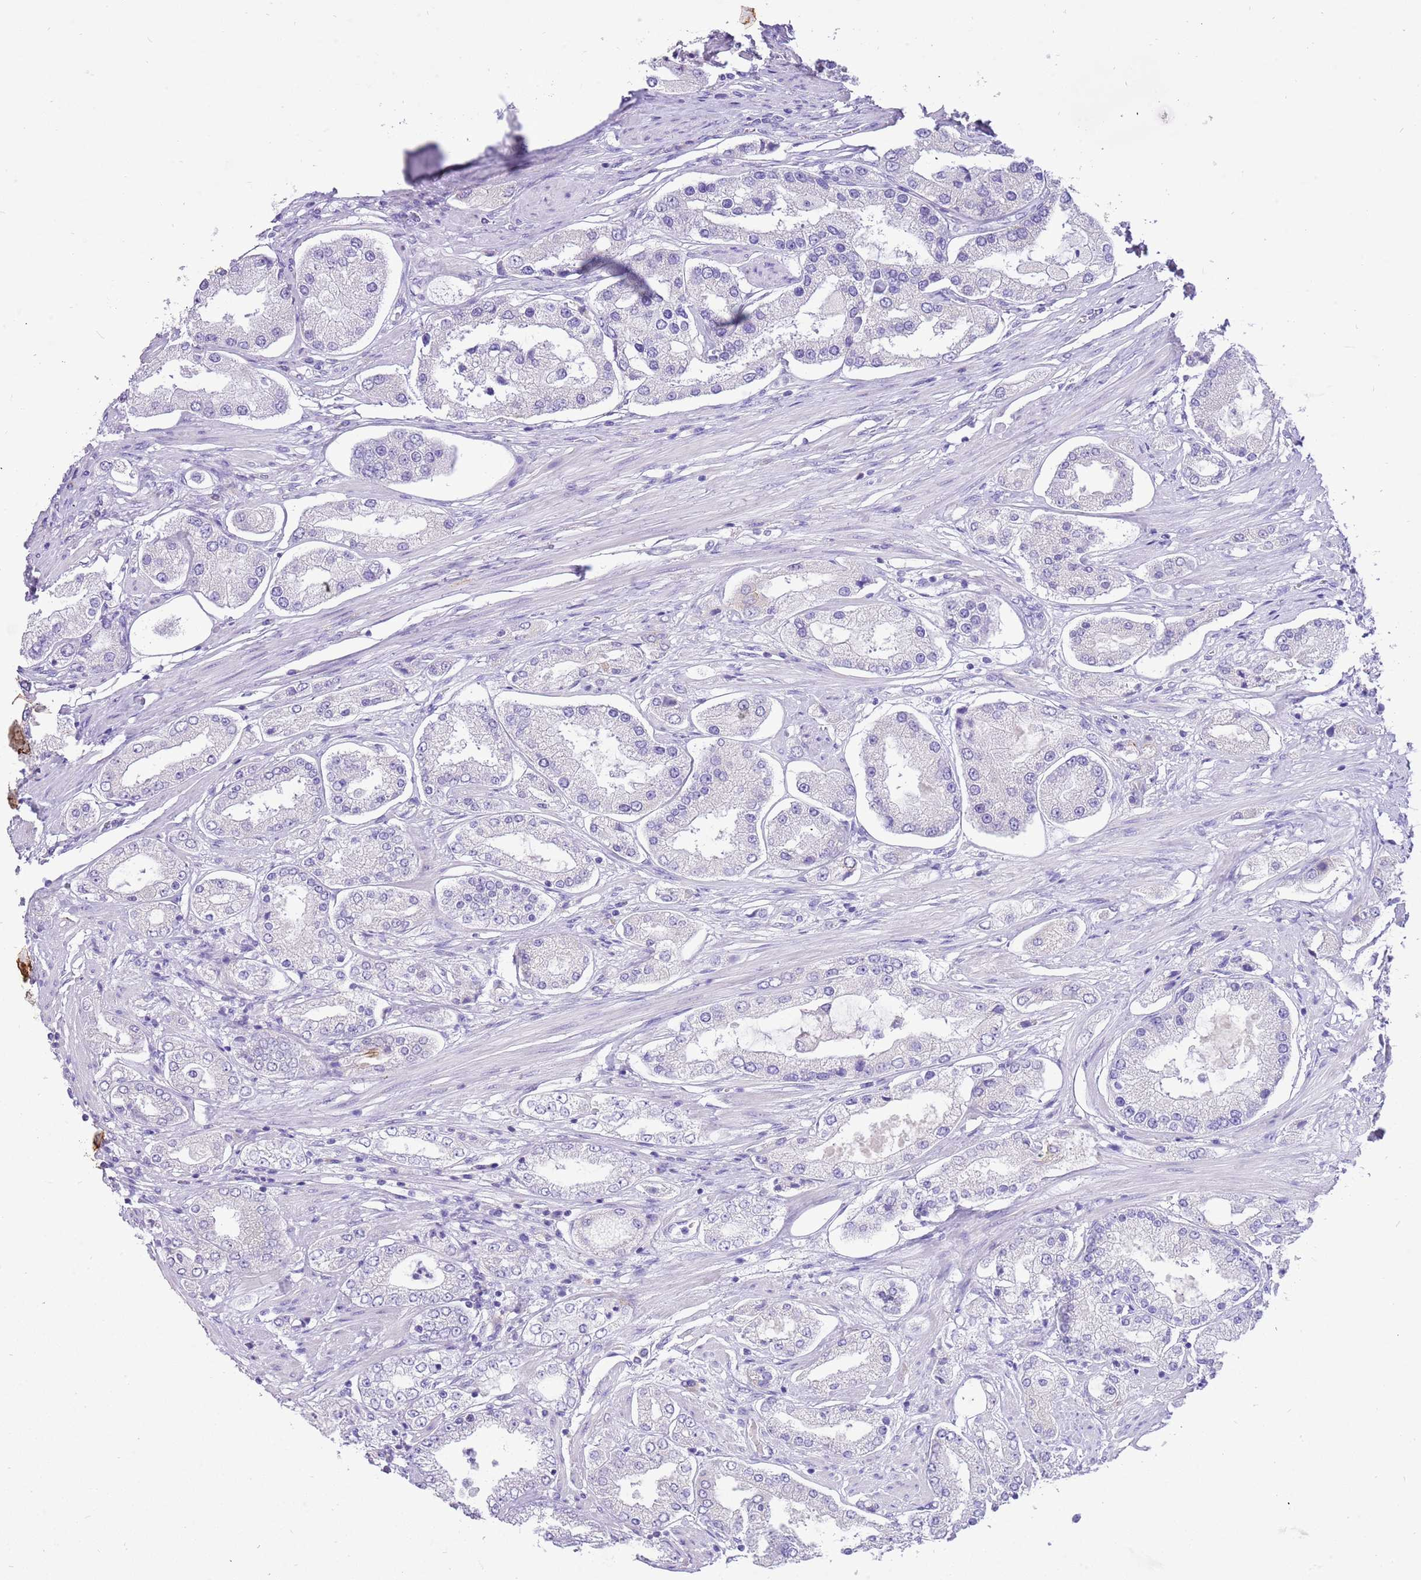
{"staining": {"intensity": "negative", "quantity": "none", "location": "none"}, "tissue": "prostate cancer", "cell_type": "Tumor cells", "image_type": "cancer", "snomed": [{"axis": "morphology", "description": "Adenocarcinoma, High grade"}, {"axis": "topography", "description": "Prostate"}], "caption": "IHC of prostate cancer displays no expression in tumor cells.", "gene": "R3HDM4", "patient": {"sex": "male", "age": 69}}